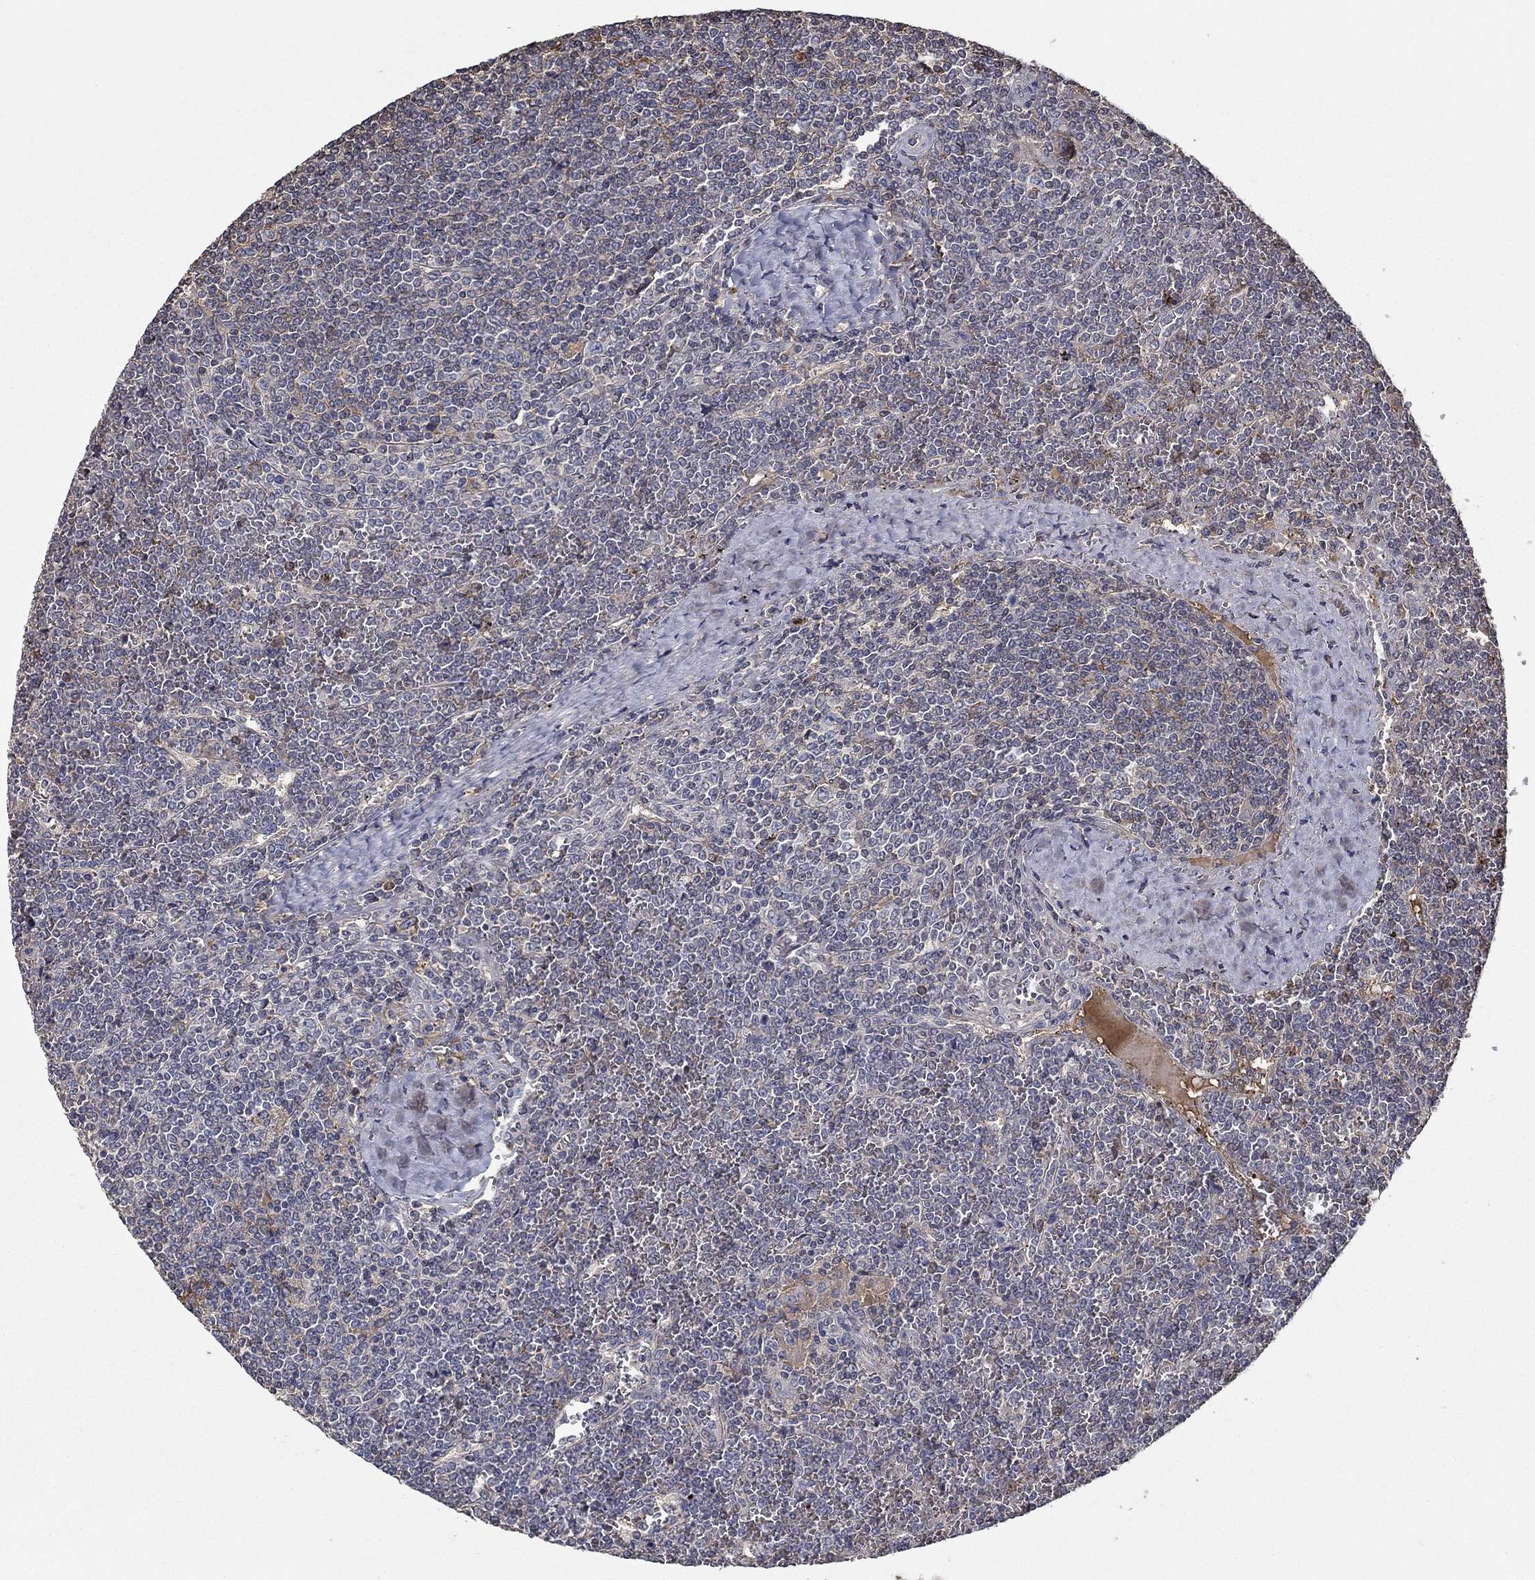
{"staining": {"intensity": "negative", "quantity": "none", "location": "none"}, "tissue": "lymphoma", "cell_type": "Tumor cells", "image_type": "cancer", "snomed": [{"axis": "morphology", "description": "Malignant lymphoma, non-Hodgkin's type, Low grade"}, {"axis": "topography", "description": "Spleen"}], "caption": "Tumor cells are negative for protein expression in human lymphoma. (DAB (3,3'-diaminobenzidine) immunohistochemistry (IHC) with hematoxylin counter stain).", "gene": "IL10", "patient": {"sex": "female", "age": 19}}